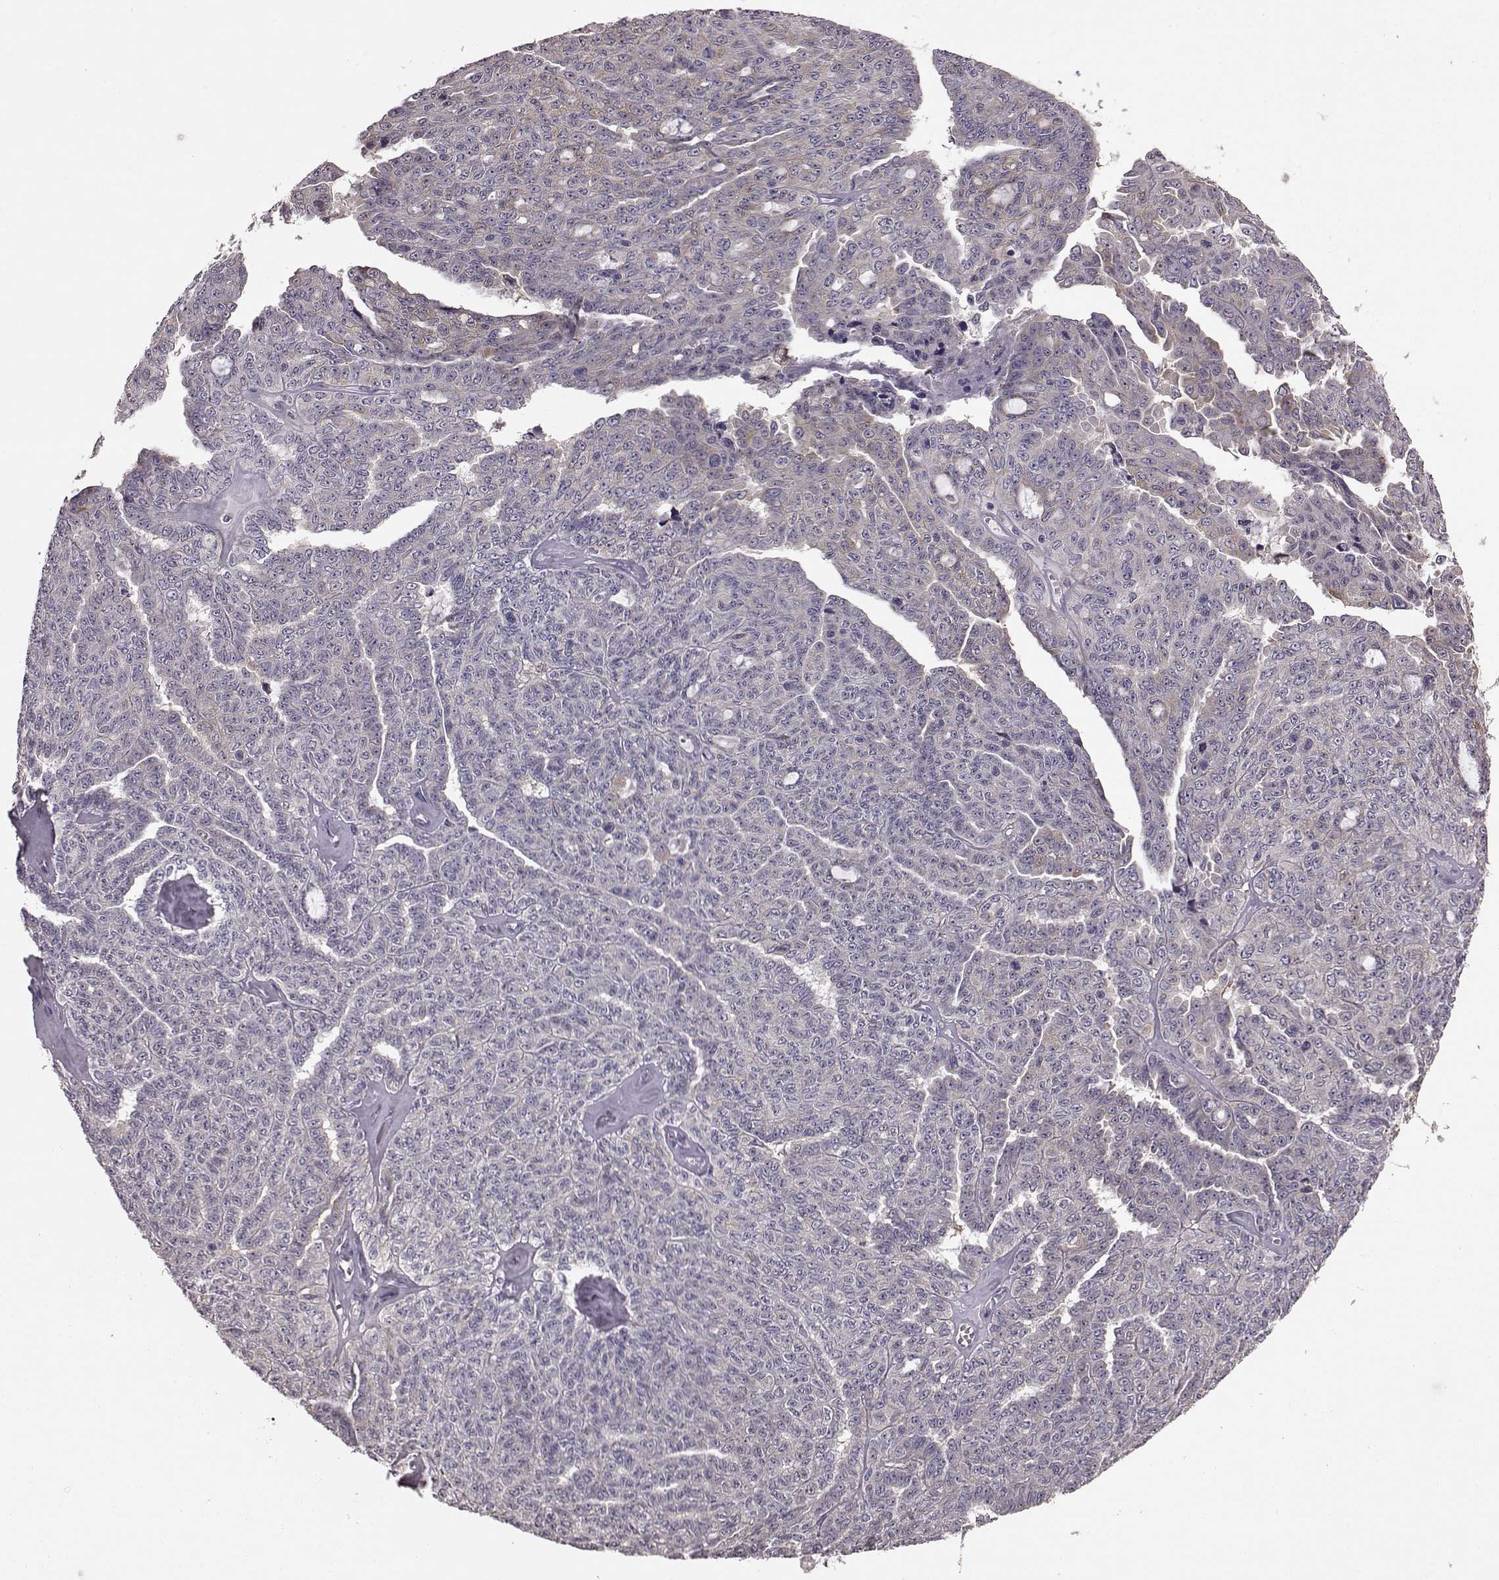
{"staining": {"intensity": "negative", "quantity": "none", "location": "none"}, "tissue": "ovarian cancer", "cell_type": "Tumor cells", "image_type": "cancer", "snomed": [{"axis": "morphology", "description": "Cystadenocarcinoma, serous, NOS"}, {"axis": "topography", "description": "Ovary"}], "caption": "Micrograph shows no significant protein staining in tumor cells of ovarian cancer.", "gene": "ADGRG2", "patient": {"sex": "female", "age": 71}}